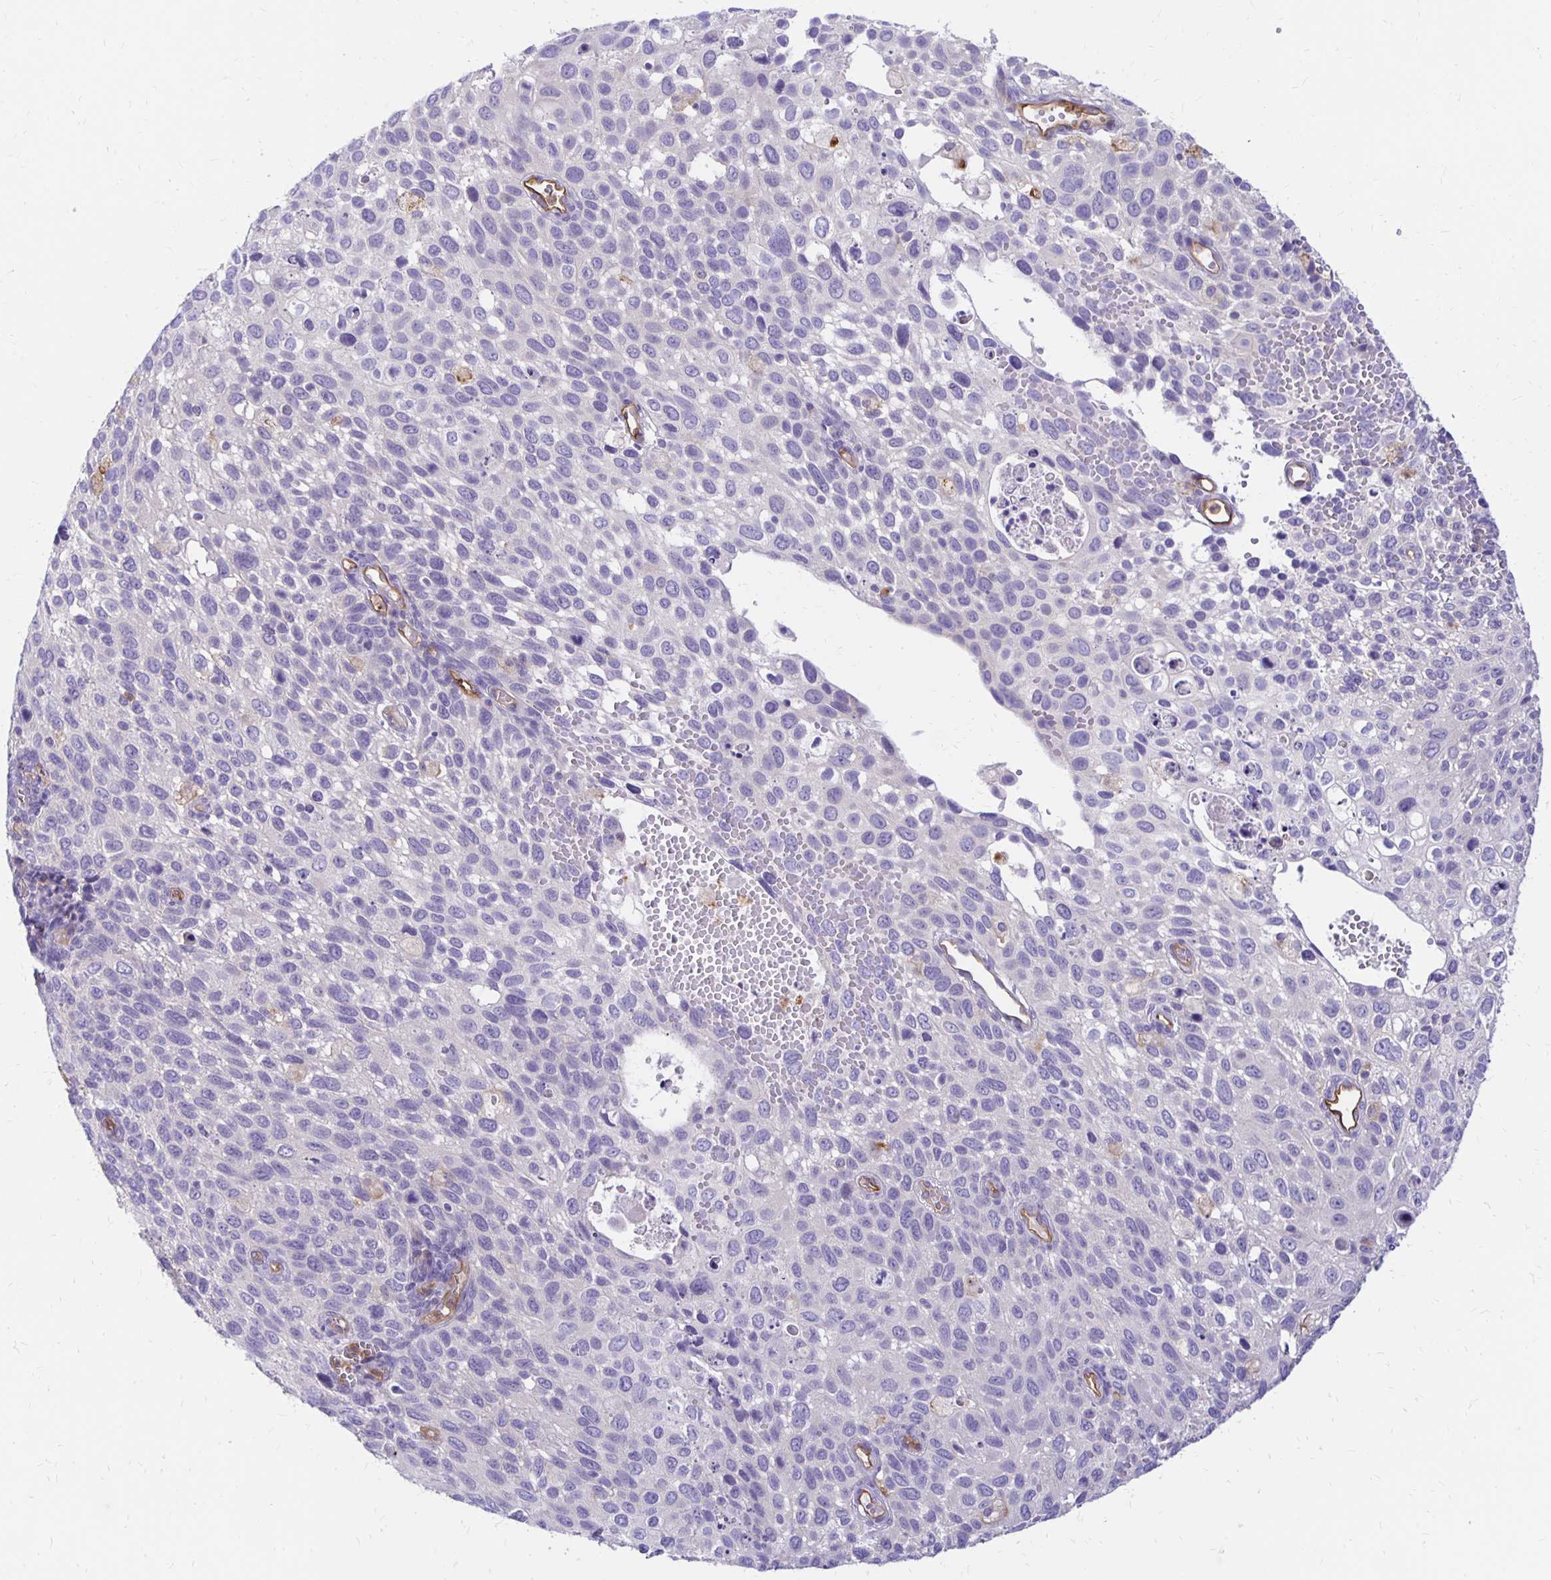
{"staining": {"intensity": "negative", "quantity": "none", "location": "none"}, "tissue": "cervical cancer", "cell_type": "Tumor cells", "image_type": "cancer", "snomed": [{"axis": "morphology", "description": "Squamous cell carcinoma, NOS"}, {"axis": "topography", "description": "Cervix"}], "caption": "The photomicrograph exhibits no staining of tumor cells in cervical cancer. (Brightfield microscopy of DAB (3,3'-diaminobenzidine) immunohistochemistry at high magnification).", "gene": "TTYH1", "patient": {"sex": "female", "age": 70}}